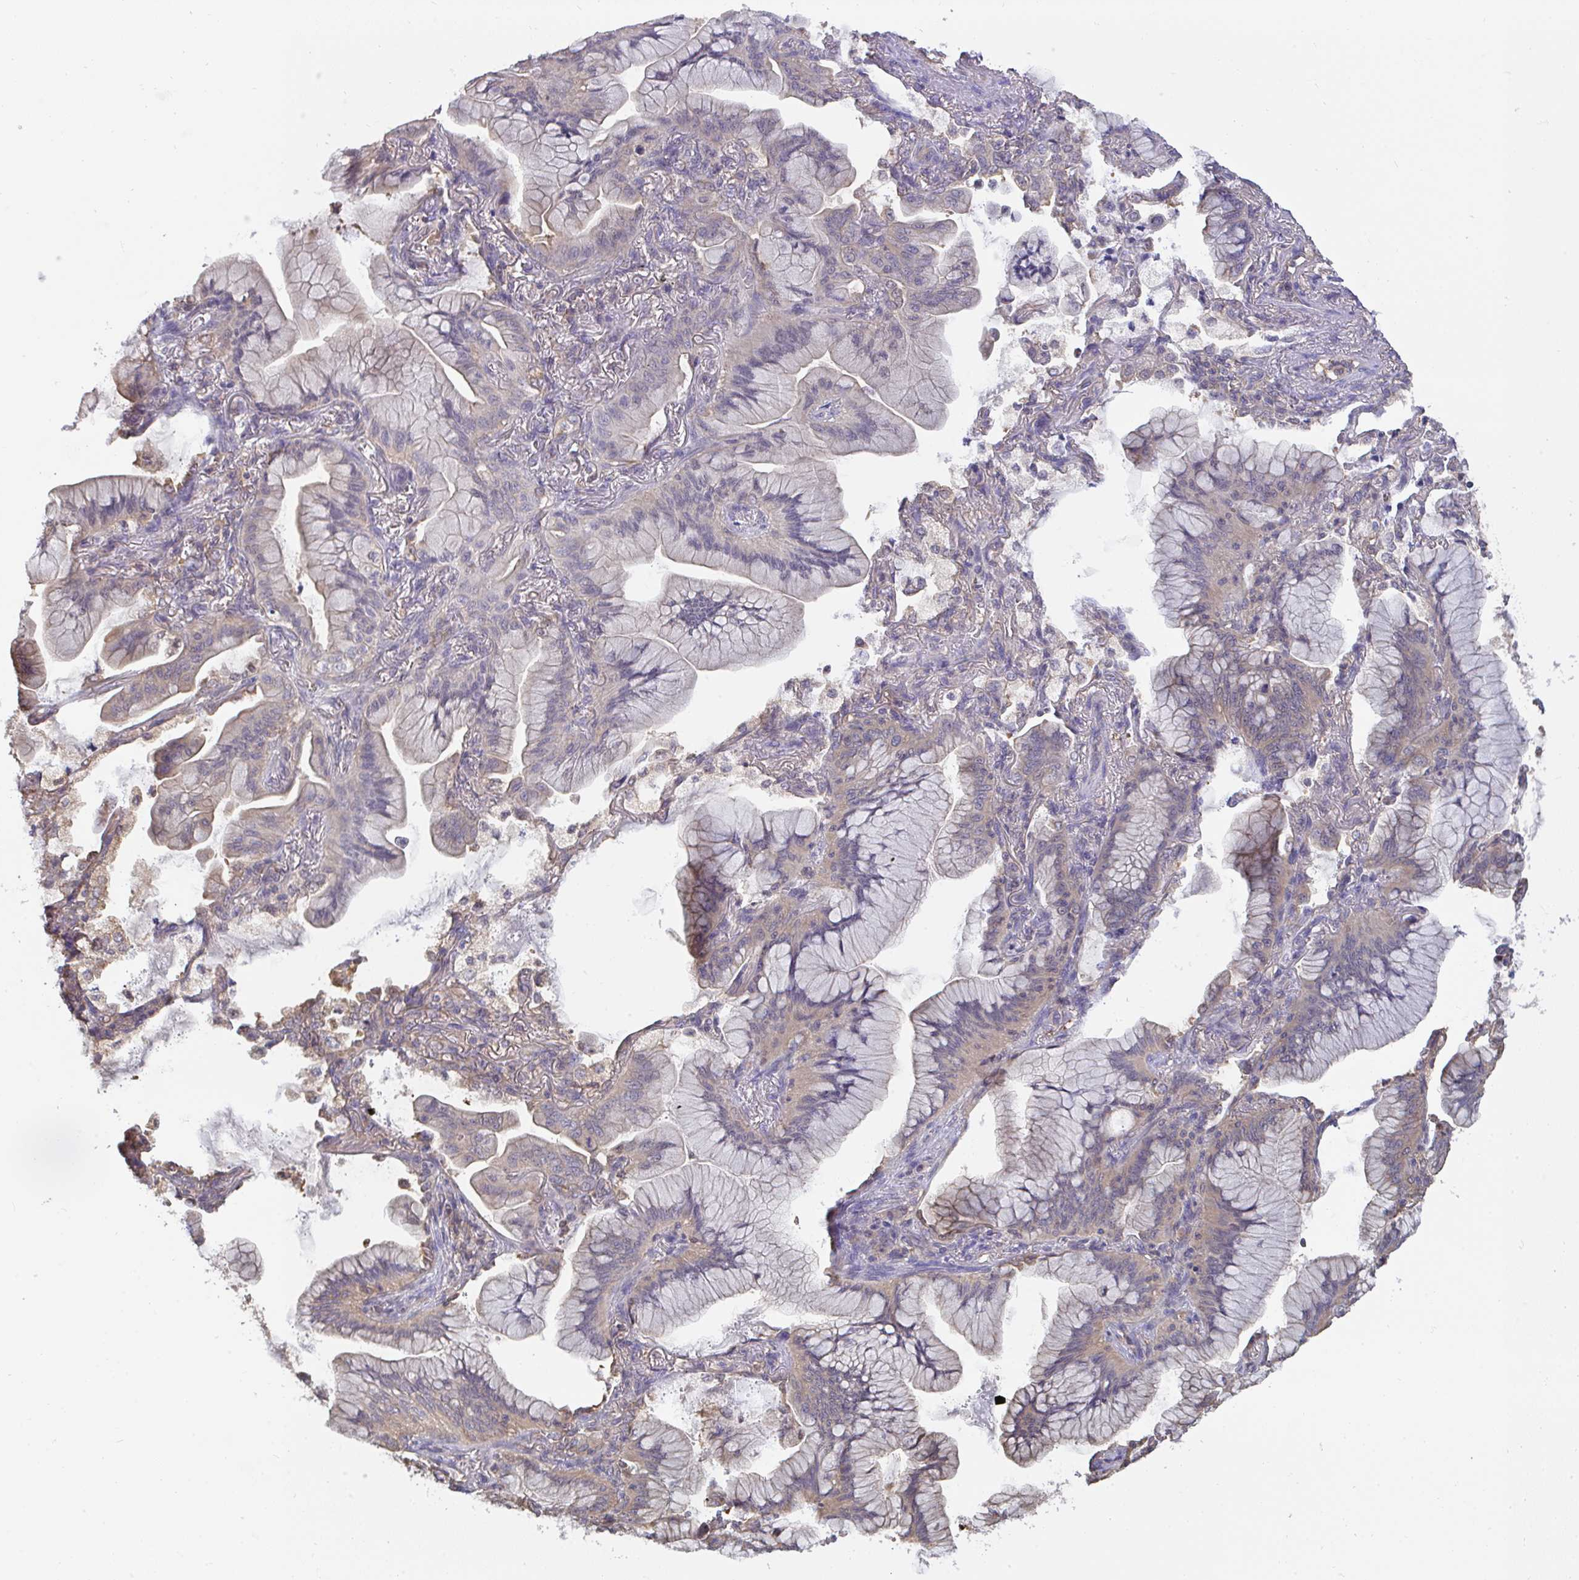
{"staining": {"intensity": "weak", "quantity": "<25%", "location": "cytoplasmic/membranous"}, "tissue": "lung cancer", "cell_type": "Tumor cells", "image_type": "cancer", "snomed": [{"axis": "morphology", "description": "Adenocarcinoma, NOS"}, {"axis": "topography", "description": "Lung"}], "caption": "This is an IHC micrograph of human lung cancer (adenocarcinoma). There is no positivity in tumor cells.", "gene": "TTC9C", "patient": {"sex": "male", "age": 77}}